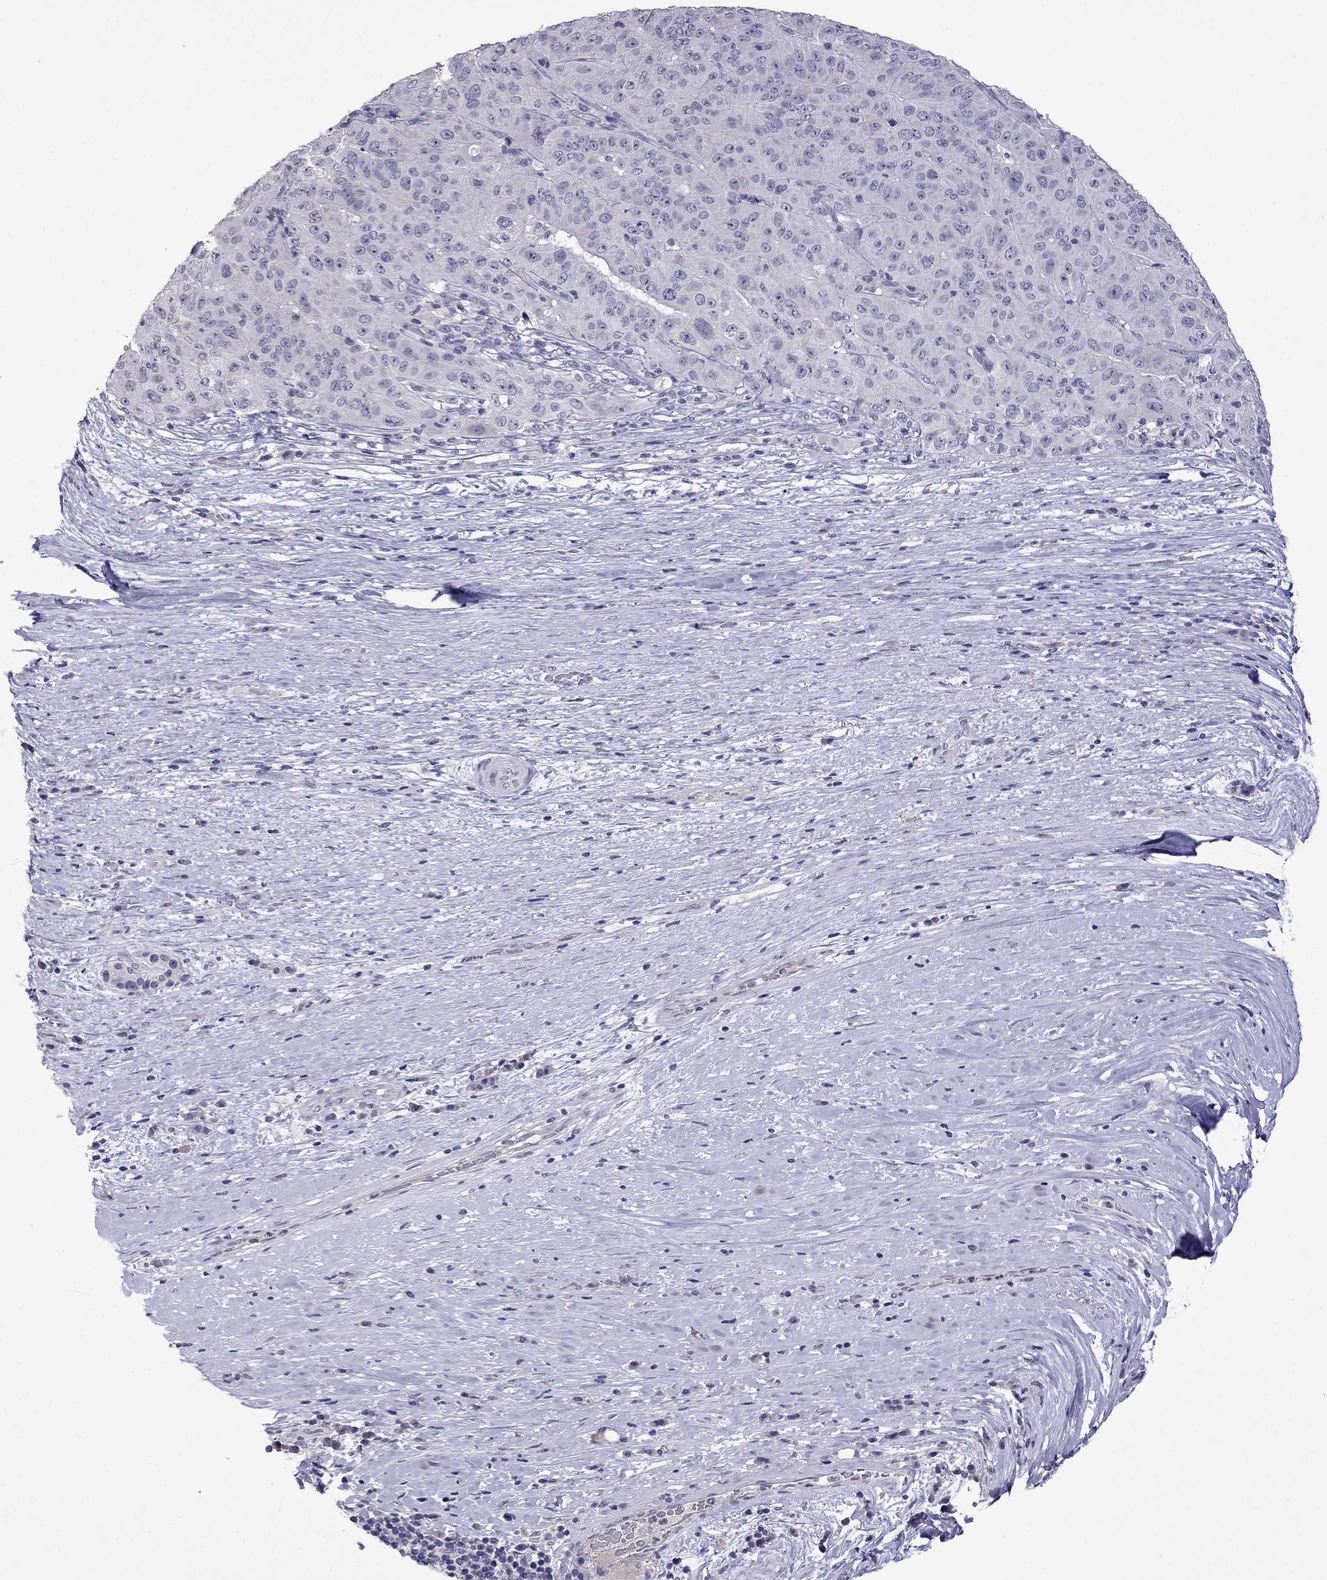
{"staining": {"intensity": "negative", "quantity": "none", "location": "none"}, "tissue": "pancreatic cancer", "cell_type": "Tumor cells", "image_type": "cancer", "snomed": [{"axis": "morphology", "description": "Adenocarcinoma, NOS"}, {"axis": "topography", "description": "Pancreas"}], "caption": "There is no significant positivity in tumor cells of adenocarcinoma (pancreatic).", "gene": "STAR", "patient": {"sex": "male", "age": 63}}